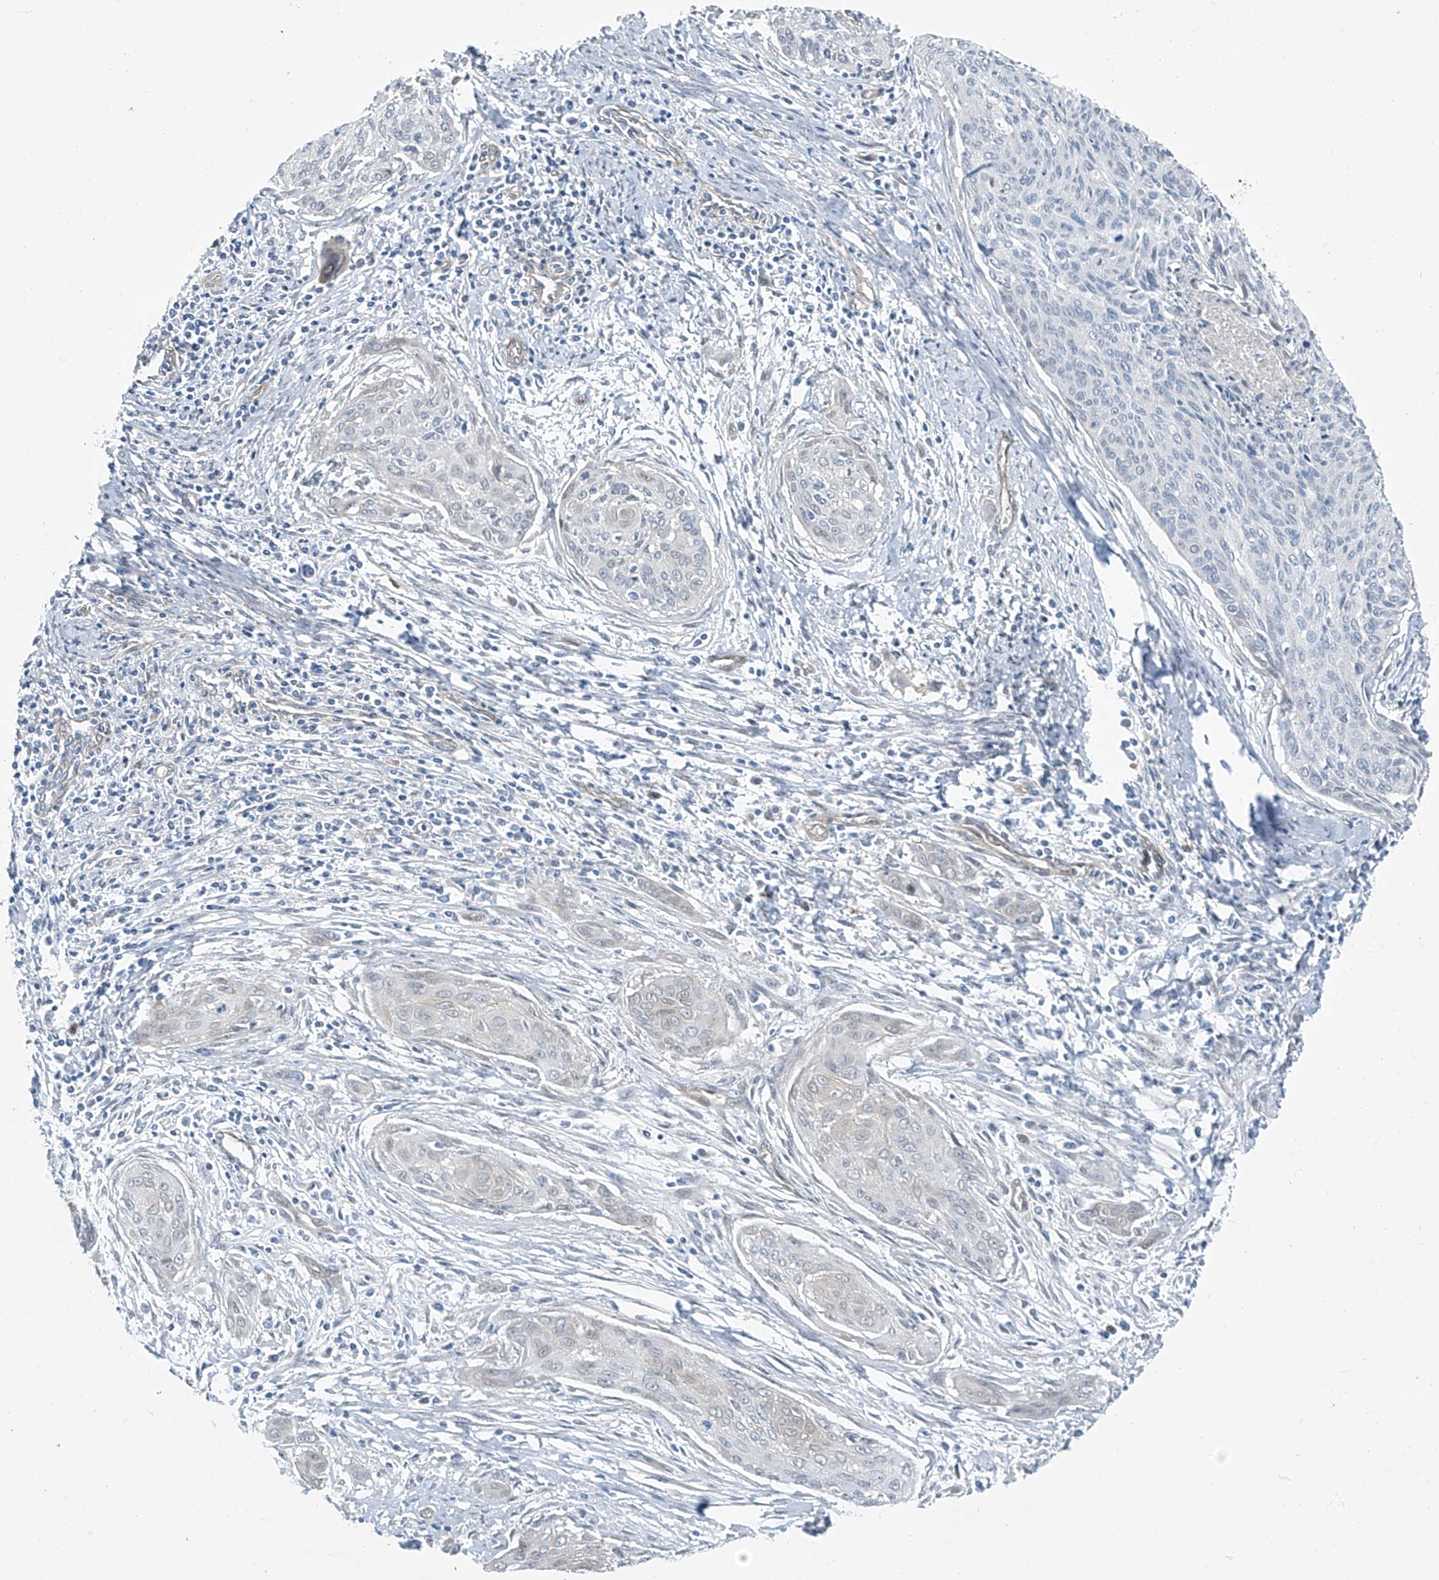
{"staining": {"intensity": "negative", "quantity": "none", "location": "none"}, "tissue": "cervical cancer", "cell_type": "Tumor cells", "image_type": "cancer", "snomed": [{"axis": "morphology", "description": "Squamous cell carcinoma, NOS"}, {"axis": "topography", "description": "Cervix"}], "caption": "IHC histopathology image of neoplastic tissue: cervical squamous cell carcinoma stained with DAB displays no significant protein positivity in tumor cells.", "gene": "TNS2", "patient": {"sex": "female", "age": 55}}